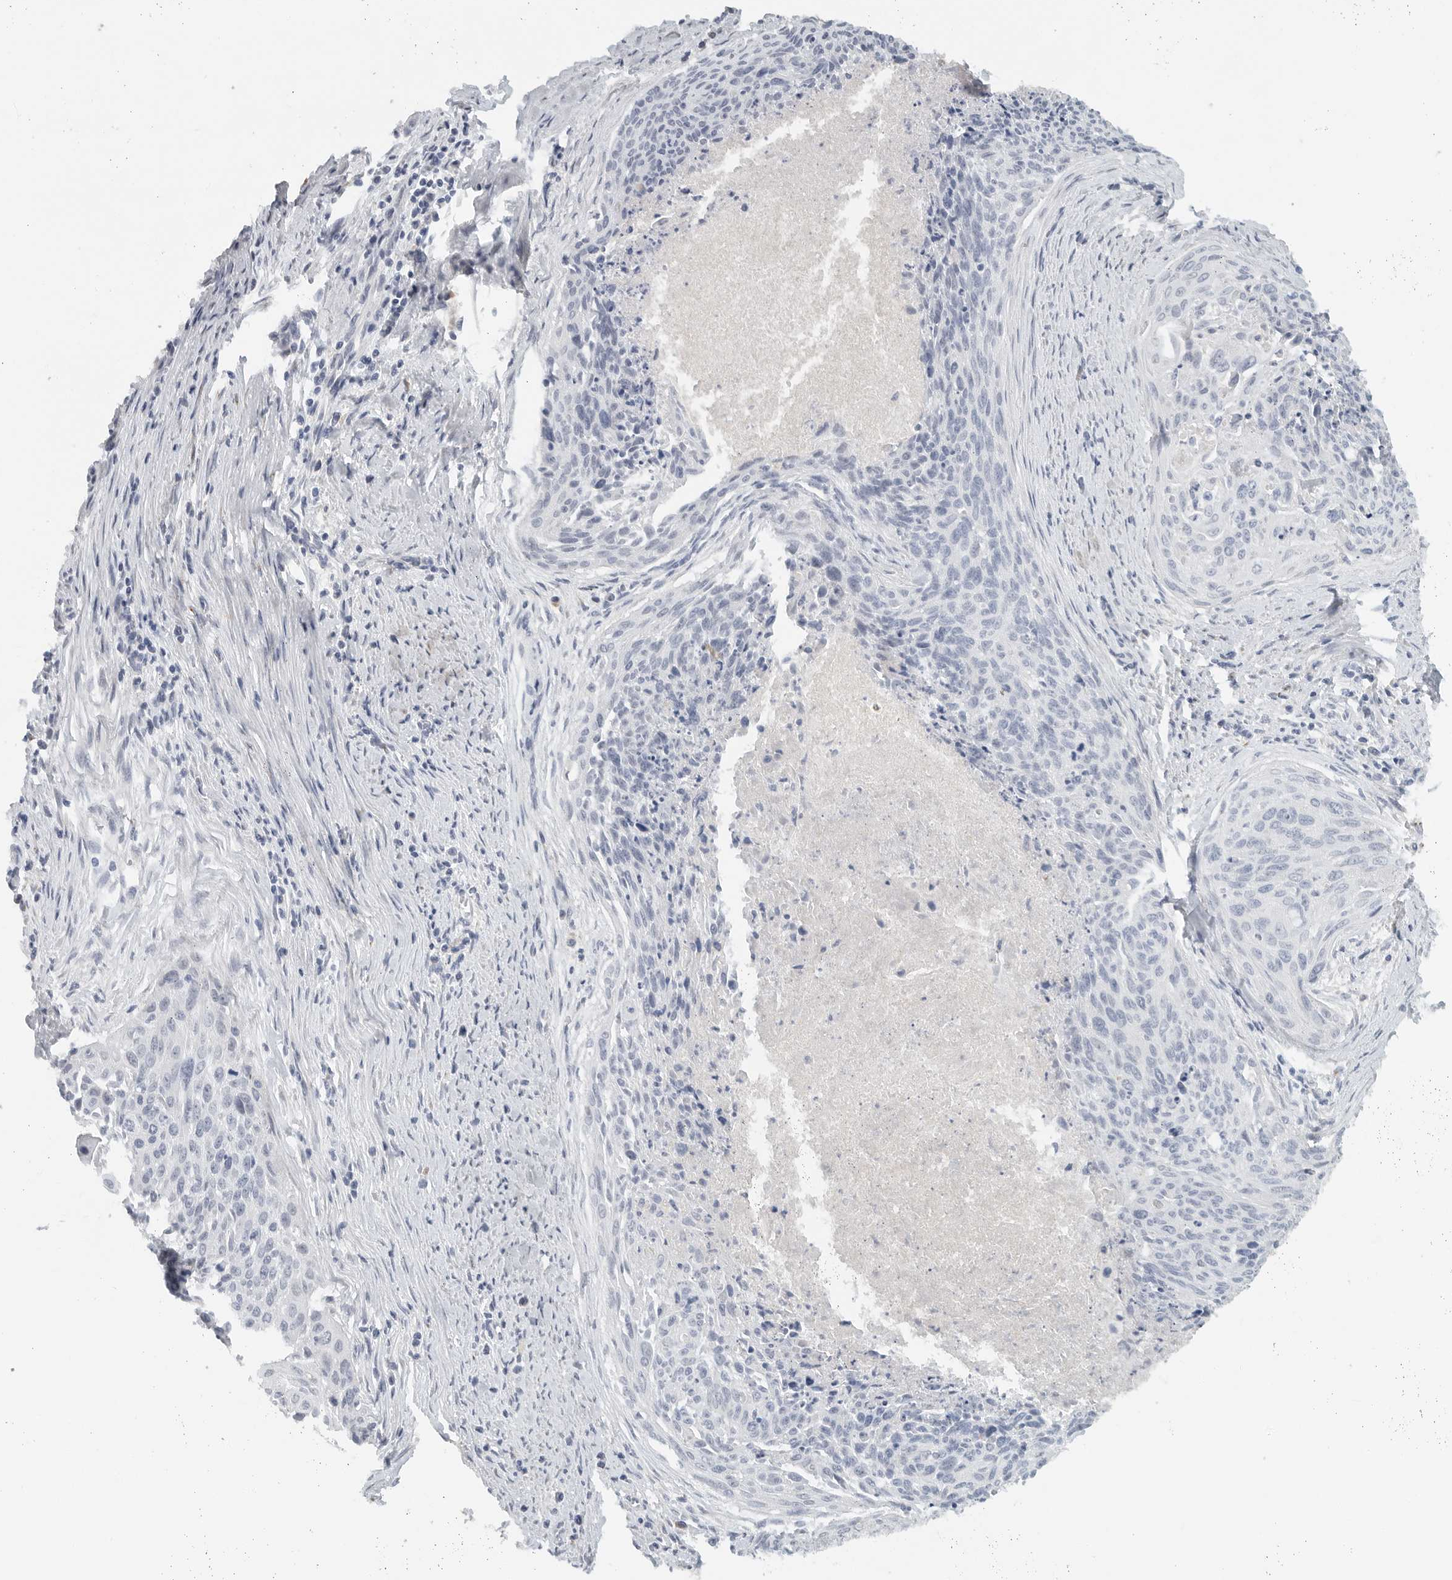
{"staining": {"intensity": "negative", "quantity": "none", "location": "none"}, "tissue": "cervical cancer", "cell_type": "Tumor cells", "image_type": "cancer", "snomed": [{"axis": "morphology", "description": "Squamous cell carcinoma, NOS"}, {"axis": "topography", "description": "Cervix"}], "caption": "IHC micrograph of human cervical cancer stained for a protein (brown), which displays no staining in tumor cells. (DAB (3,3'-diaminobenzidine) IHC, high magnification).", "gene": "PAM", "patient": {"sex": "female", "age": 55}}